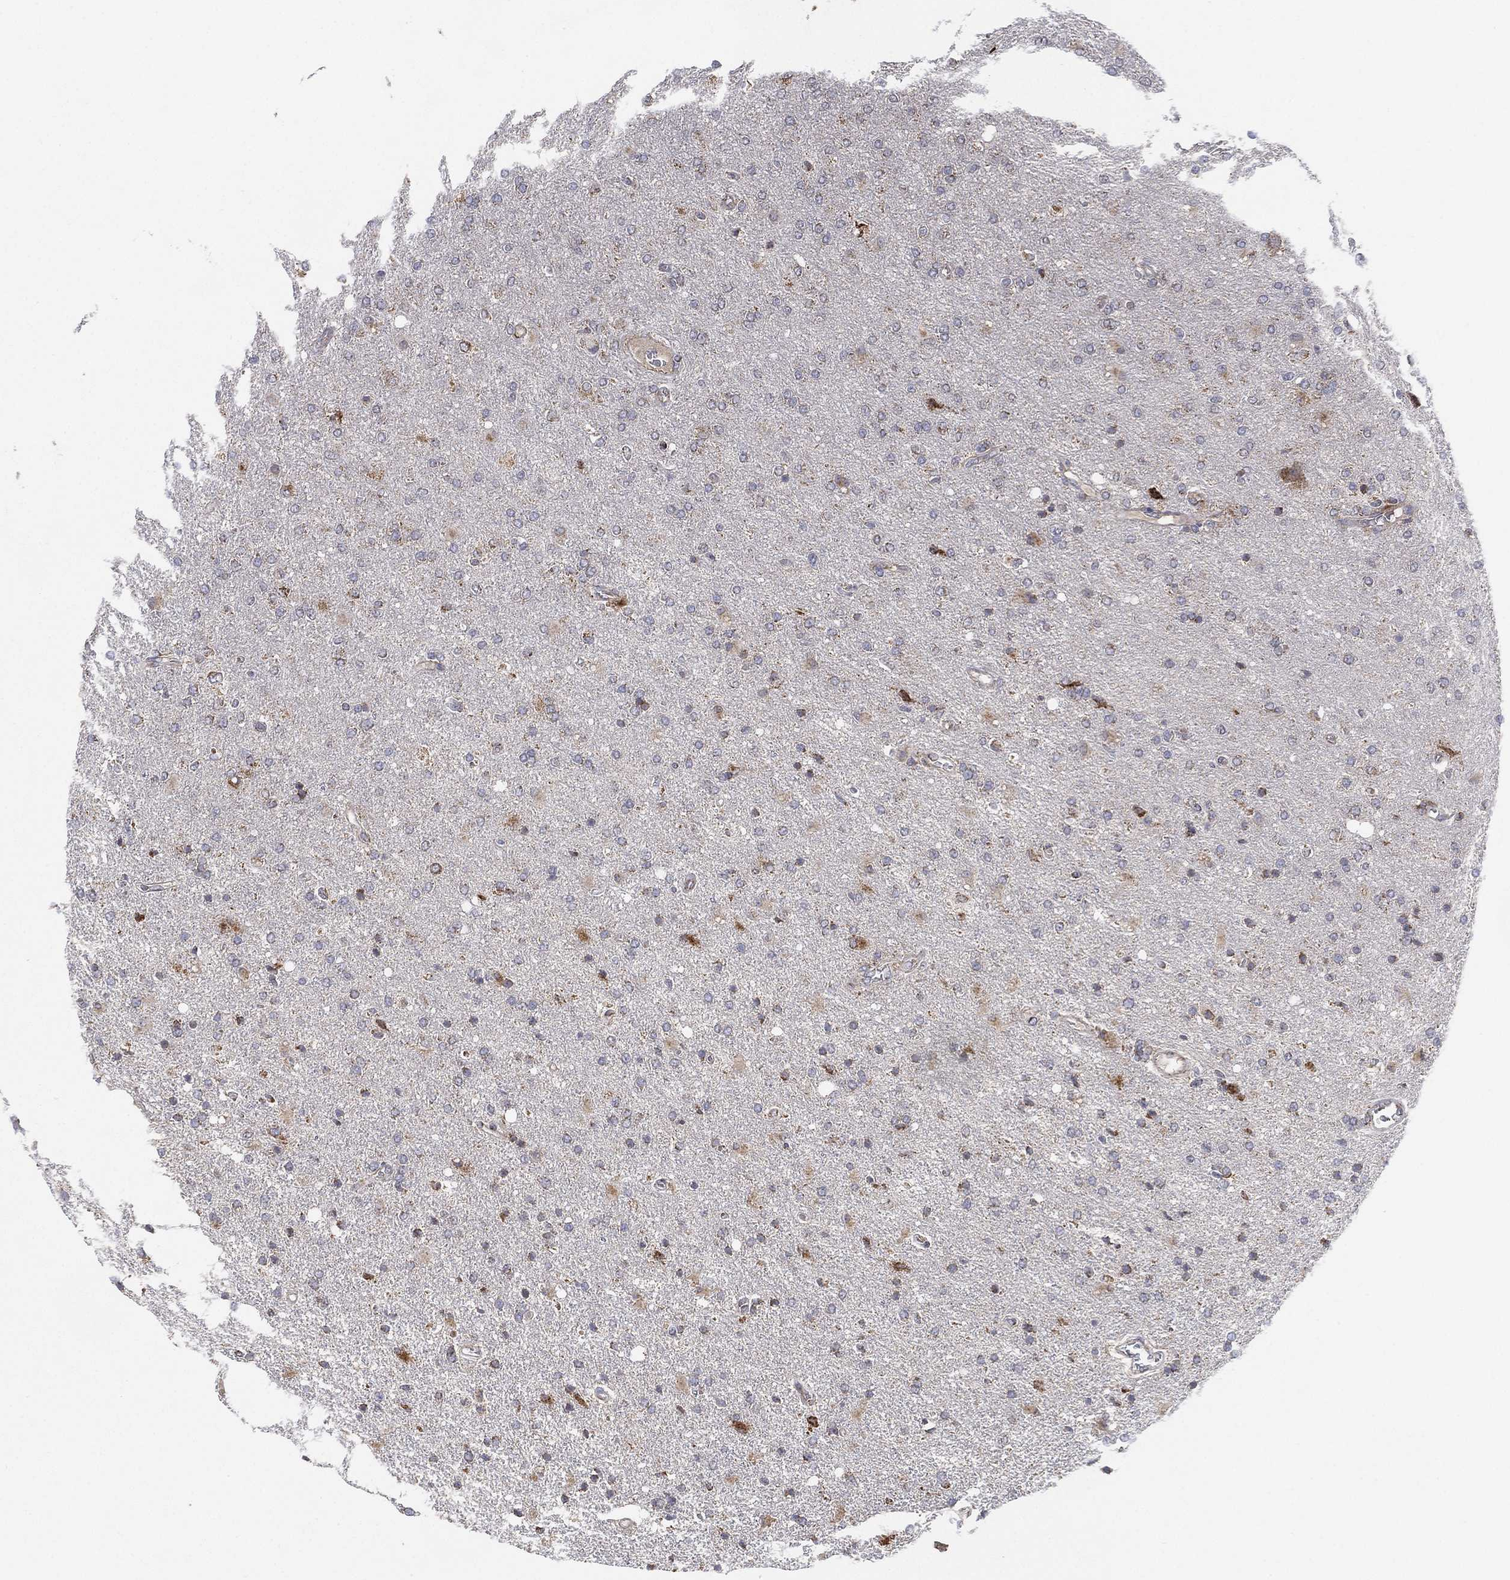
{"staining": {"intensity": "negative", "quantity": "none", "location": "none"}, "tissue": "glioma", "cell_type": "Tumor cells", "image_type": "cancer", "snomed": [{"axis": "morphology", "description": "Glioma, malignant, High grade"}, {"axis": "topography", "description": "Cerebral cortex"}], "caption": "Protein analysis of glioma displays no significant expression in tumor cells.", "gene": "PSMG4", "patient": {"sex": "male", "age": 70}}